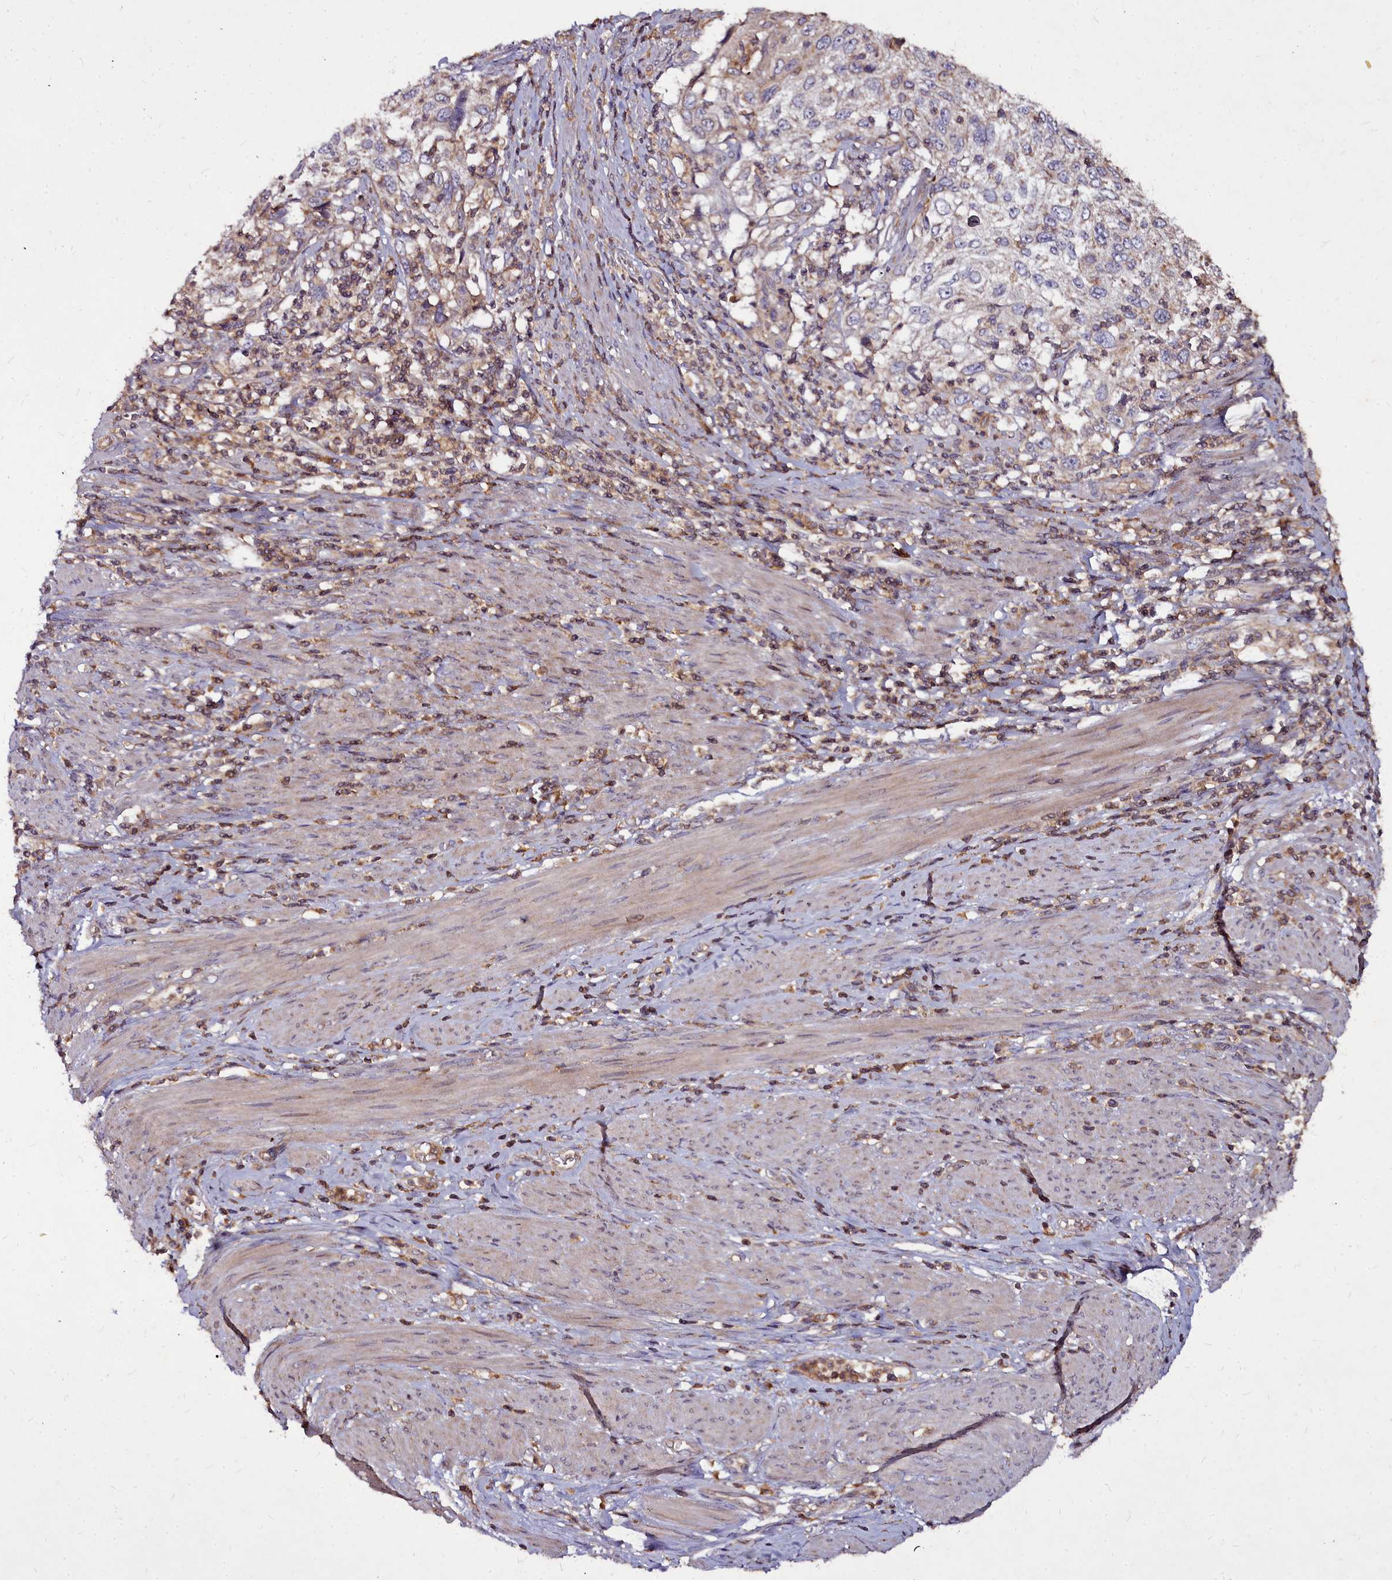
{"staining": {"intensity": "negative", "quantity": "none", "location": "none"}, "tissue": "cervical cancer", "cell_type": "Tumor cells", "image_type": "cancer", "snomed": [{"axis": "morphology", "description": "Squamous cell carcinoma, NOS"}, {"axis": "topography", "description": "Cervix"}], "caption": "Immunohistochemistry (IHC) micrograph of neoplastic tissue: human cervical cancer (squamous cell carcinoma) stained with DAB (3,3'-diaminobenzidine) demonstrates no significant protein staining in tumor cells.", "gene": "NCKAP1L", "patient": {"sex": "female", "age": 70}}